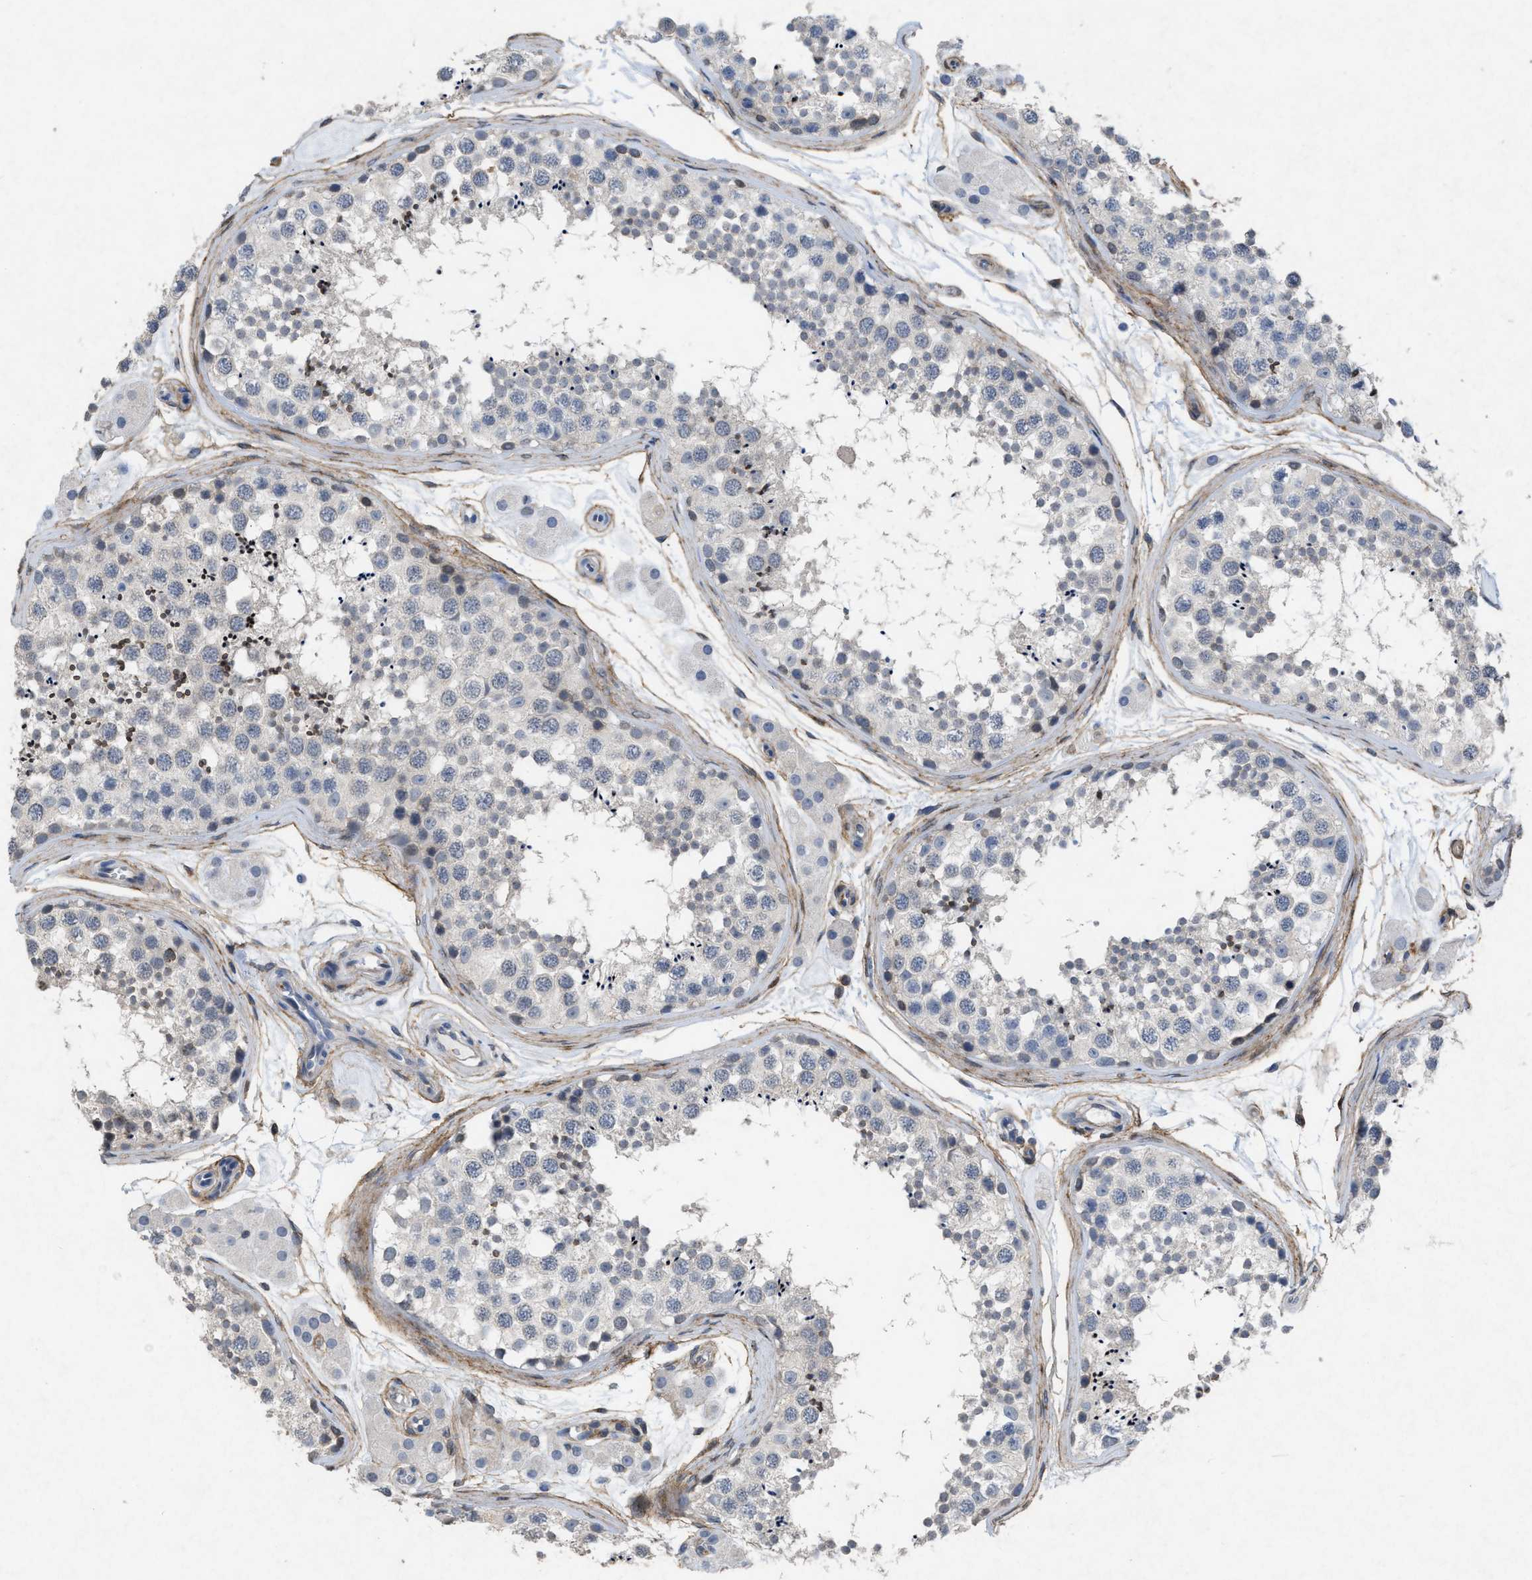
{"staining": {"intensity": "negative", "quantity": "none", "location": "none"}, "tissue": "testis", "cell_type": "Cells in seminiferous ducts", "image_type": "normal", "snomed": [{"axis": "morphology", "description": "Normal tissue, NOS"}, {"axis": "topography", "description": "Testis"}], "caption": "High power microscopy histopathology image of an immunohistochemistry (IHC) micrograph of normal testis, revealing no significant staining in cells in seminiferous ducts.", "gene": "PDGFRA", "patient": {"sex": "male", "age": 56}}